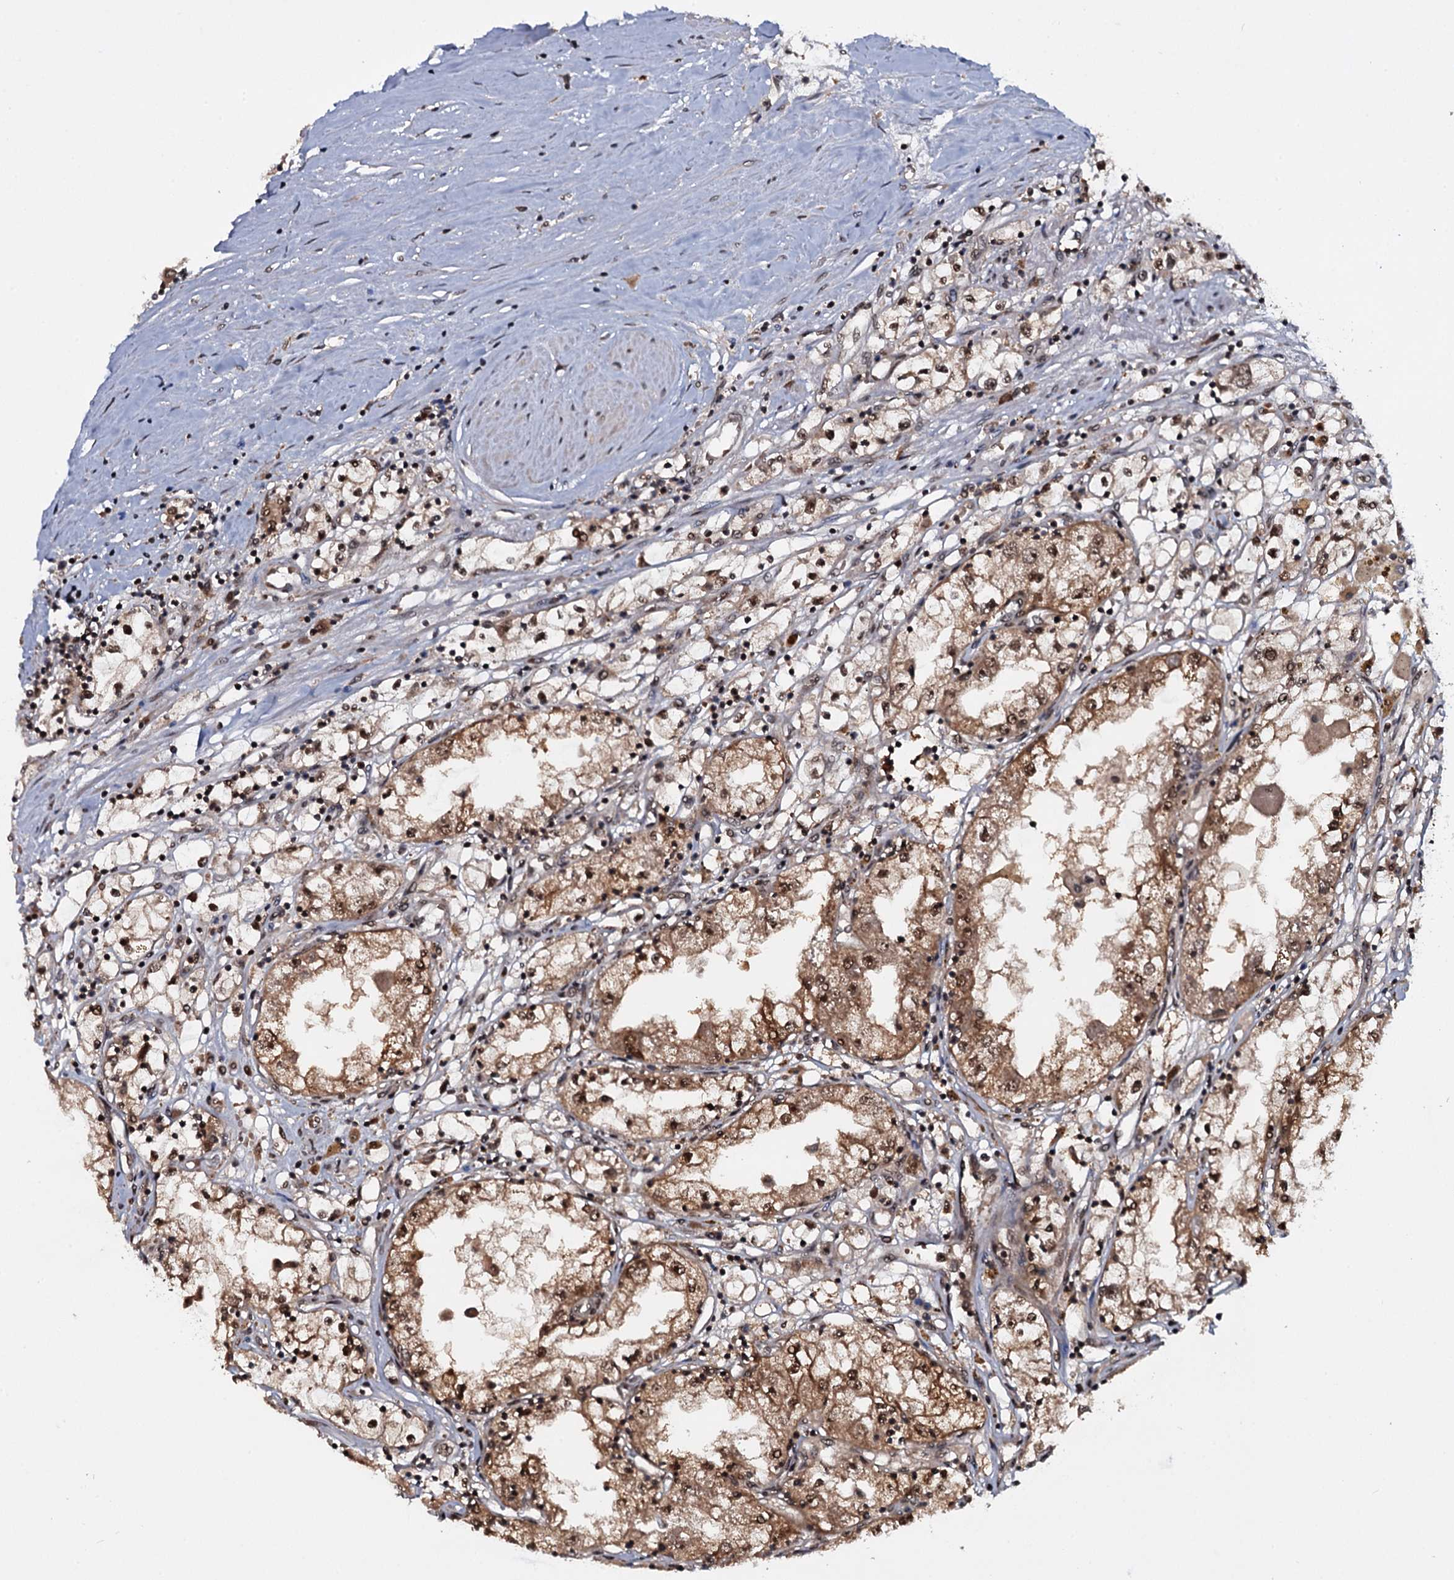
{"staining": {"intensity": "moderate", "quantity": ">75%", "location": "cytoplasmic/membranous,nuclear"}, "tissue": "renal cancer", "cell_type": "Tumor cells", "image_type": "cancer", "snomed": [{"axis": "morphology", "description": "Adenocarcinoma, NOS"}, {"axis": "topography", "description": "Kidney"}], "caption": "Tumor cells reveal moderate cytoplasmic/membranous and nuclear staining in about >75% of cells in renal cancer (adenocarcinoma).", "gene": "HDDC3", "patient": {"sex": "male", "age": 56}}